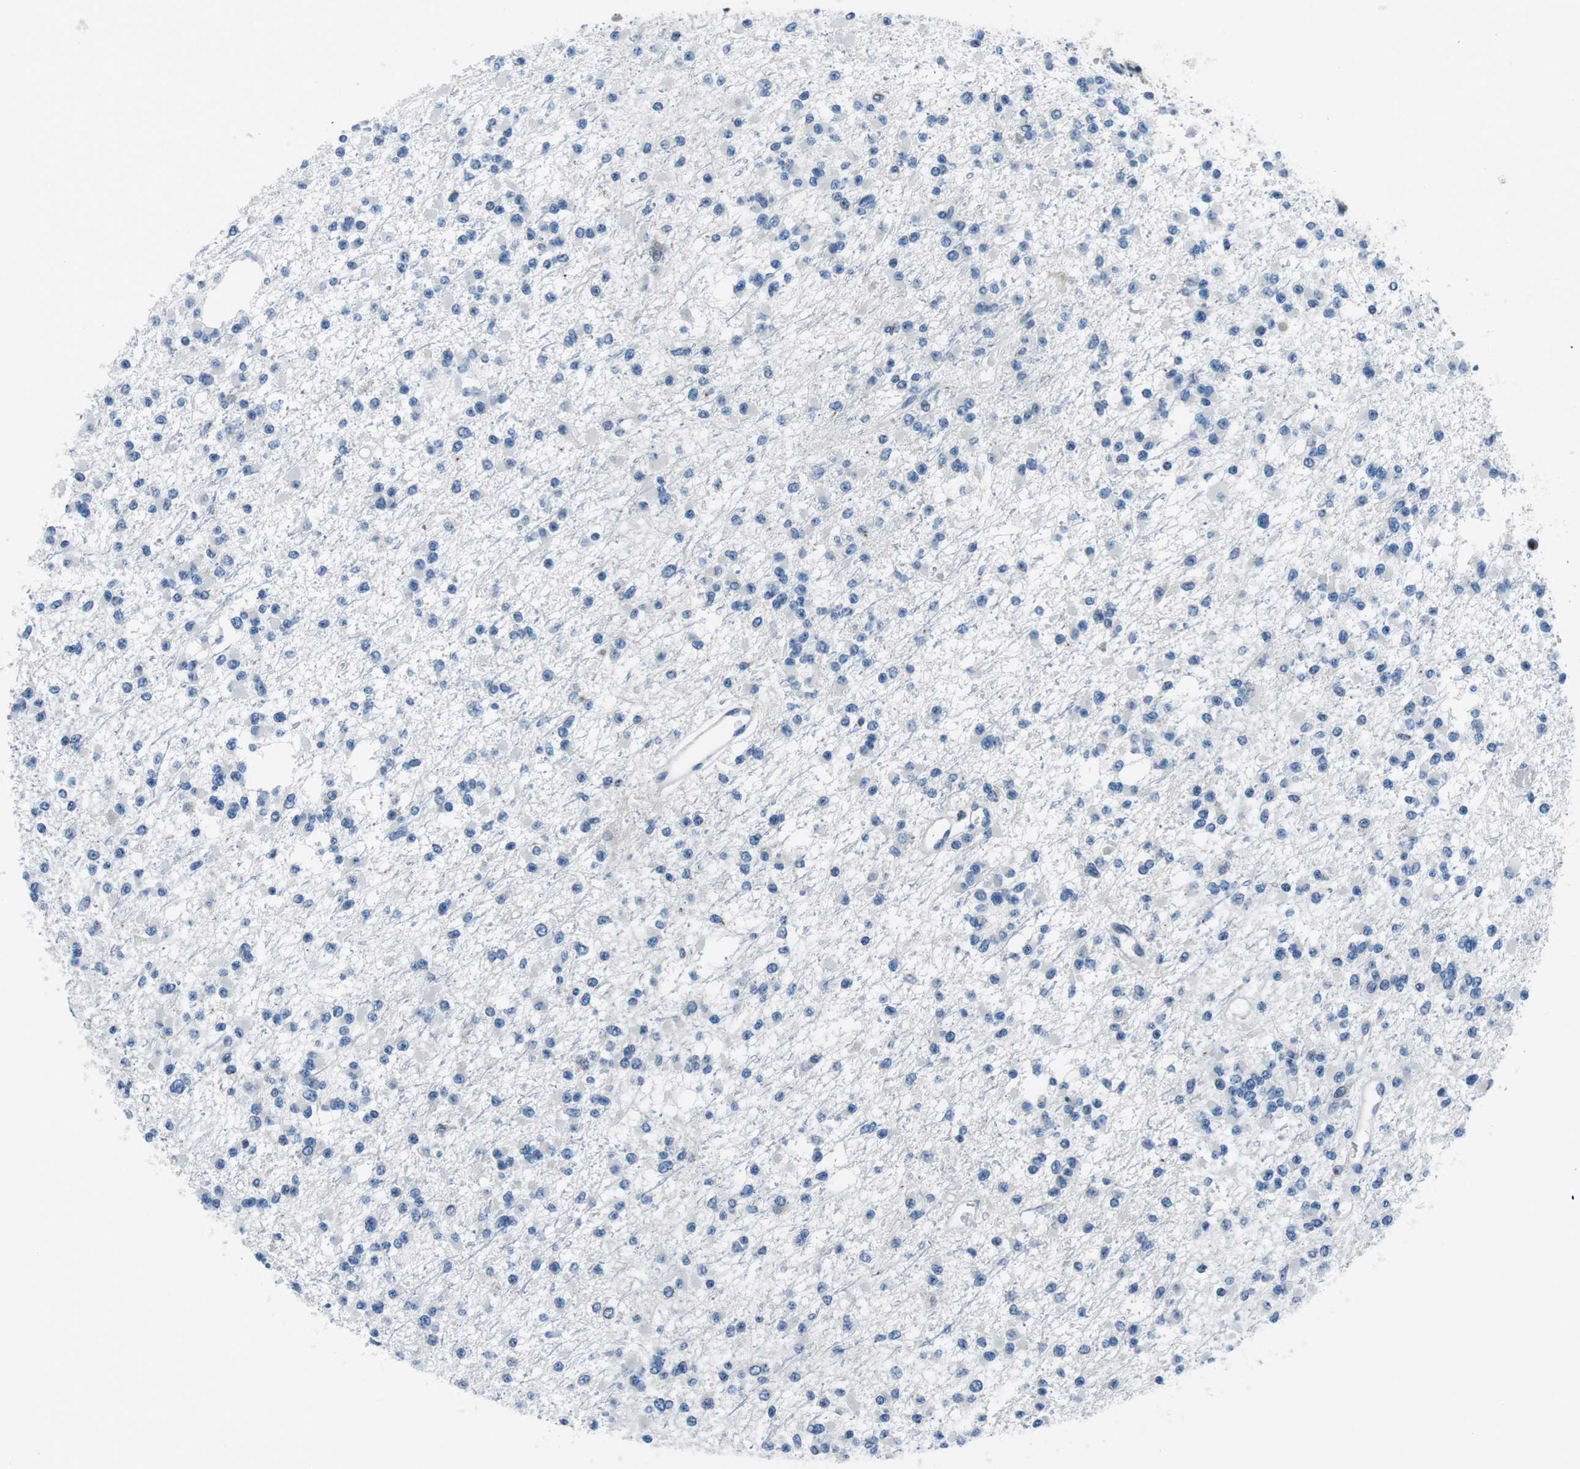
{"staining": {"intensity": "negative", "quantity": "none", "location": "none"}, "tissue": "glioma", "cell_type": "Tumor cells", "image_type": "cancer", "snomed": [{"axis": "morphology", "description": "Glioma, malignant, Low grade"}, {"axis": "topography", "description": "Brain"}], "caption": "Immunohistochemical staining of human glioma displays no significant staining in tumor cells. Brightfield microscopy of immunohistochemistry stained with DAB (brown) and hematoxylin (blue), captured at high magnification.", "gene": "NUCB2", "patient": {"sex": "female", "age": 22}}